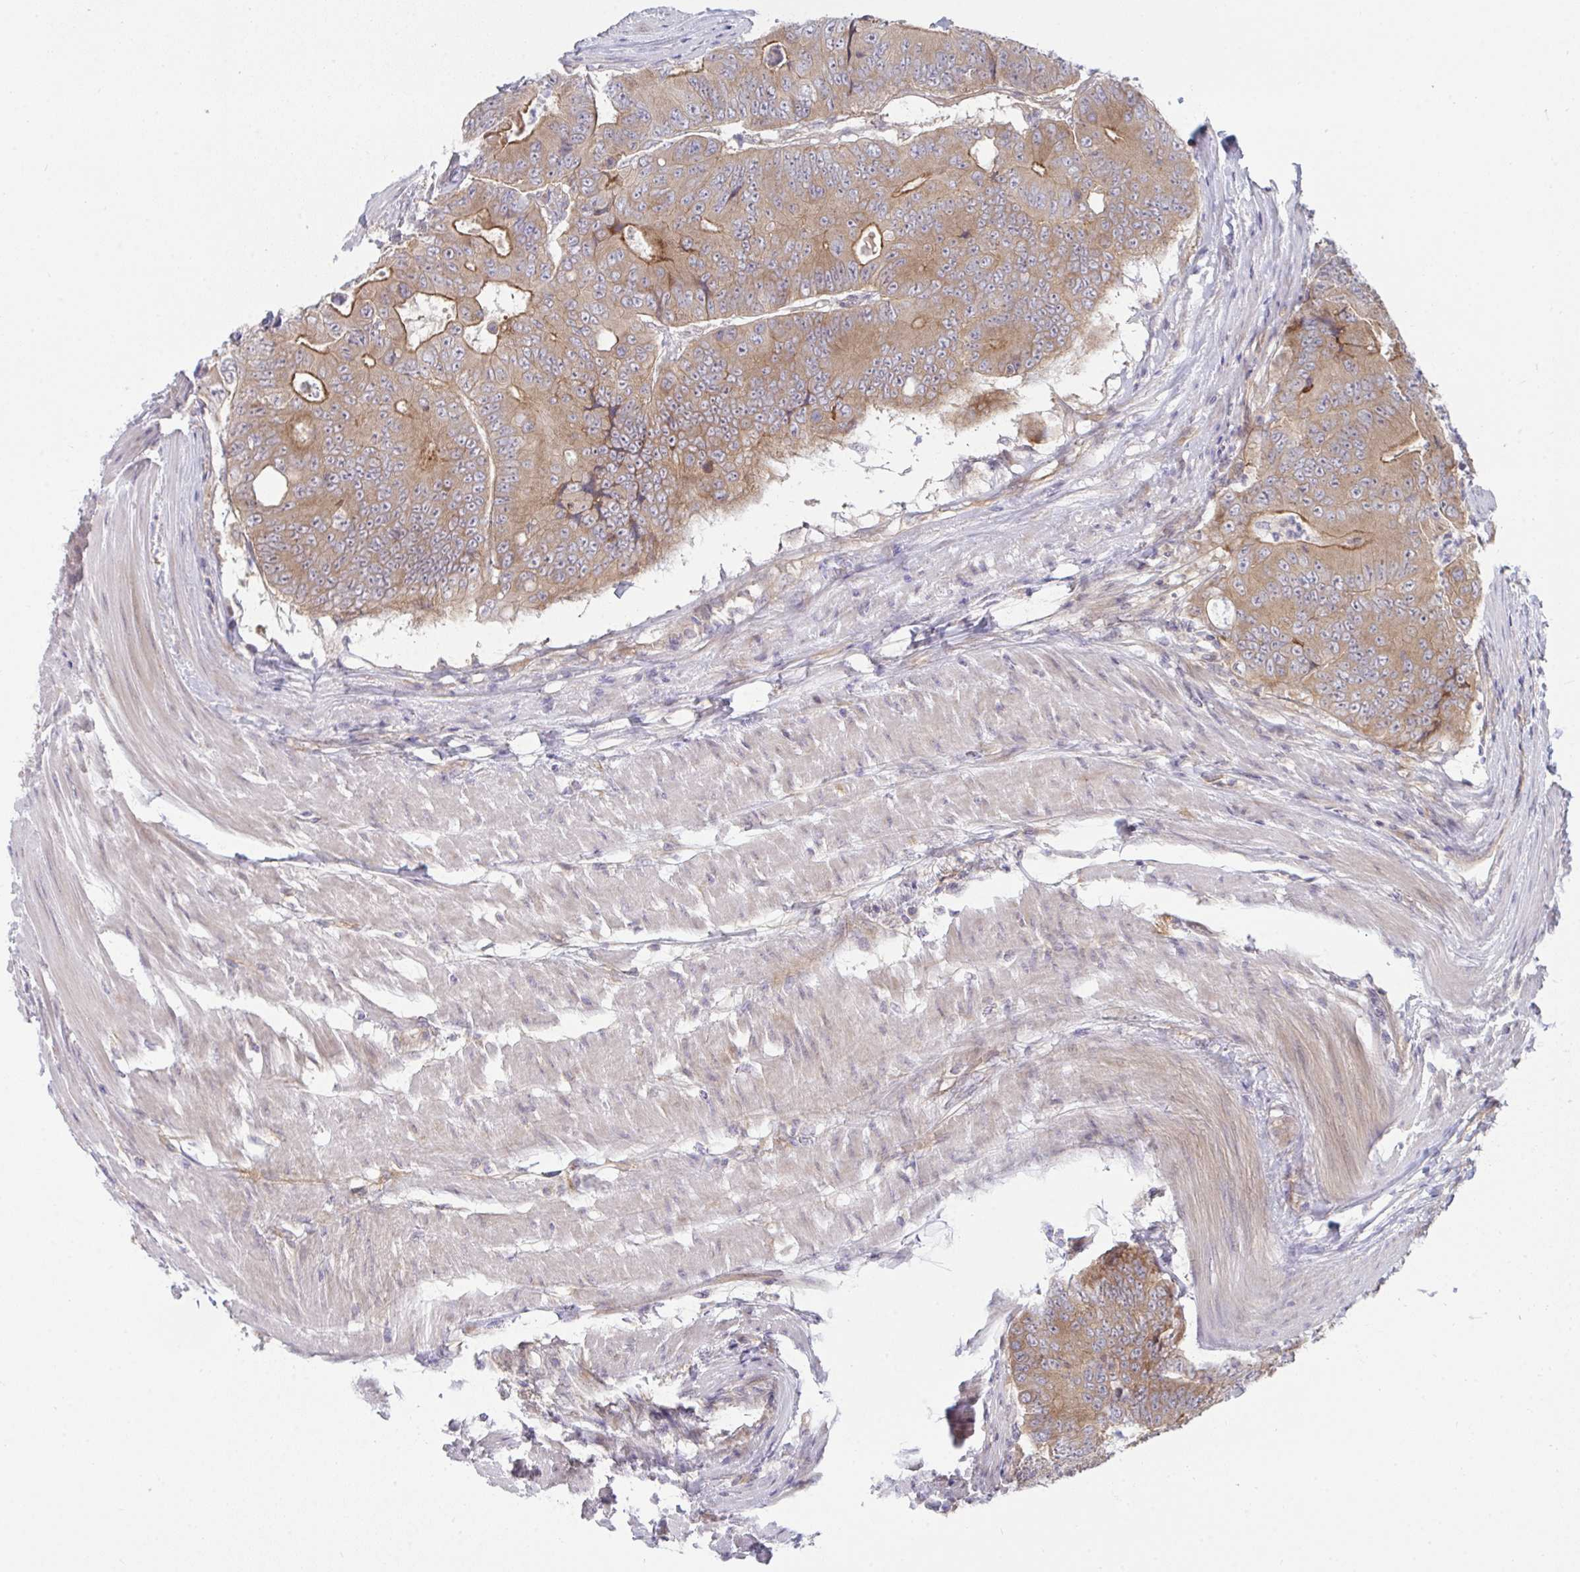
{"staining": {"intensity": "moderate", "quantity": ">75%", "location": "cytoplasmic/membranous"}, "tissue": "colorectal cancer", "cell_type": "Tumor cells", "image_type": "cancer", "snomed": [{"axis": "morphology", "description": "Adenocarcinoma, NOS"}, {"axis": "topography", "description": "Colon"}], "caption": "This image shows immunohistochemistry (IHC) staining of human colorectal cancer, with medium moderate cytoplasmic/membranous expression in about >75% of tumor cells.", "gene": "CASP9", "patient": {"sex": "female", "age": 48}}